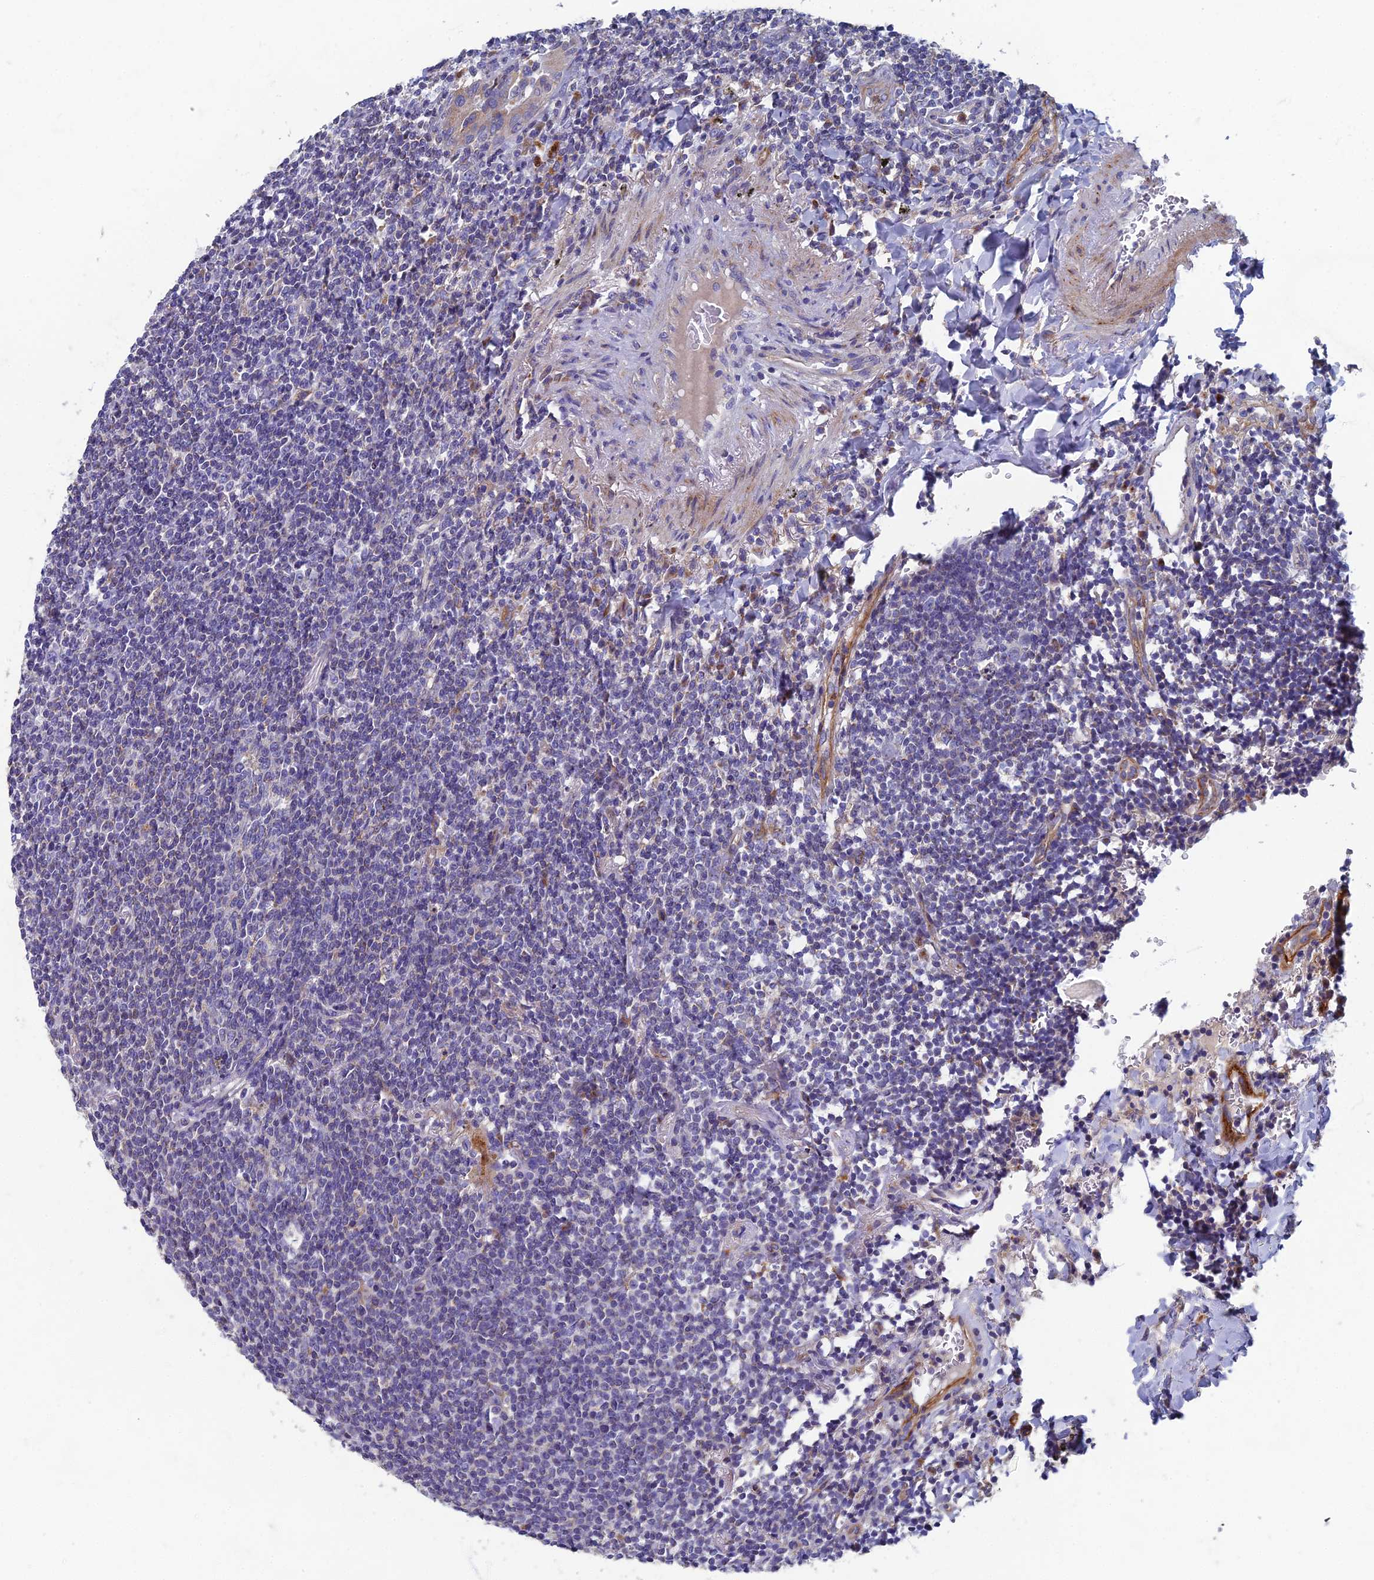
{"staining": {"intensity": "negative", "quantity": "none", "location": "none"}, "tissue": "lymphoma", "cell_type": "Tumor cells", "image_type": "cancer", "snomed": [{"axis": "morphology", "description": "Malignant lymphoma, non-Hodgkin's type, Low grade"}, {"axis": "topography", "description": "Lung"}], "caption": "Immunohistochemistry of human low-grade malignant lymphoma, non-Hodgkin's type shows no expression in tumor cells. The staining was performed using DAB to visualize the protein expression in brown, while the nuclei were stained in blue with hematoxylin (Magnification: 20x).", "gene": "RNASEK", "patient": {"sex": "female", "age": 71}}